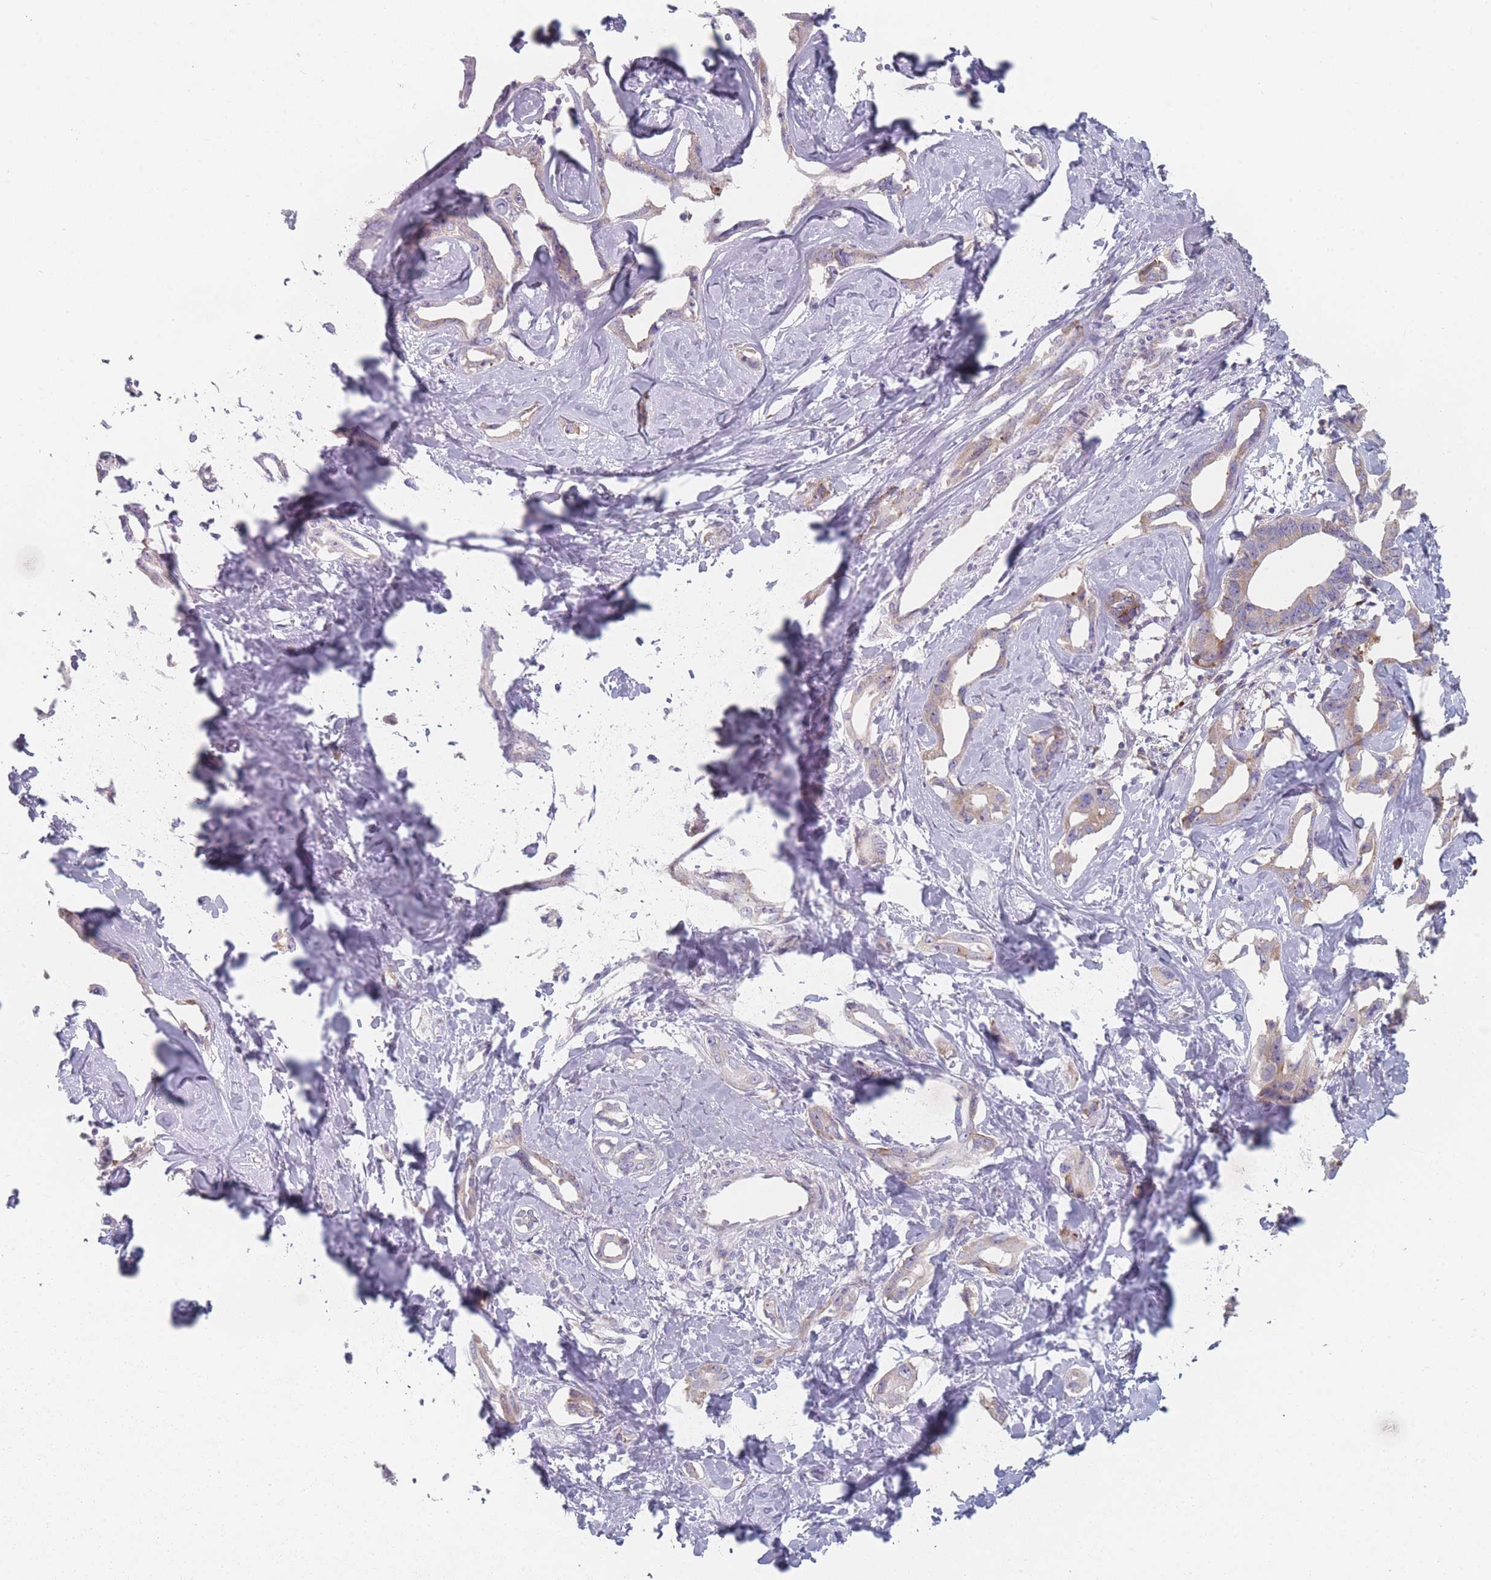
{"staining": {"intensity": "weak", "quantity": "<25%", "location": "cytoplasmic/membranous"}, "tissue": "liver cancer", "cell_type": "Tumor cells", "image_type": "cancer", "snomed": [{"axis": "morphology", "description": "Cholangiocarcinoma"}, {"axis": "topography", "description": "Liver"}], "caption": "Liver cancer stained for a protein using immunohistochemistry (IHC) demonstrates no expression tumor cells.", "gene": "CACNG5", "patient": {"sex": "male", "age": 59}}